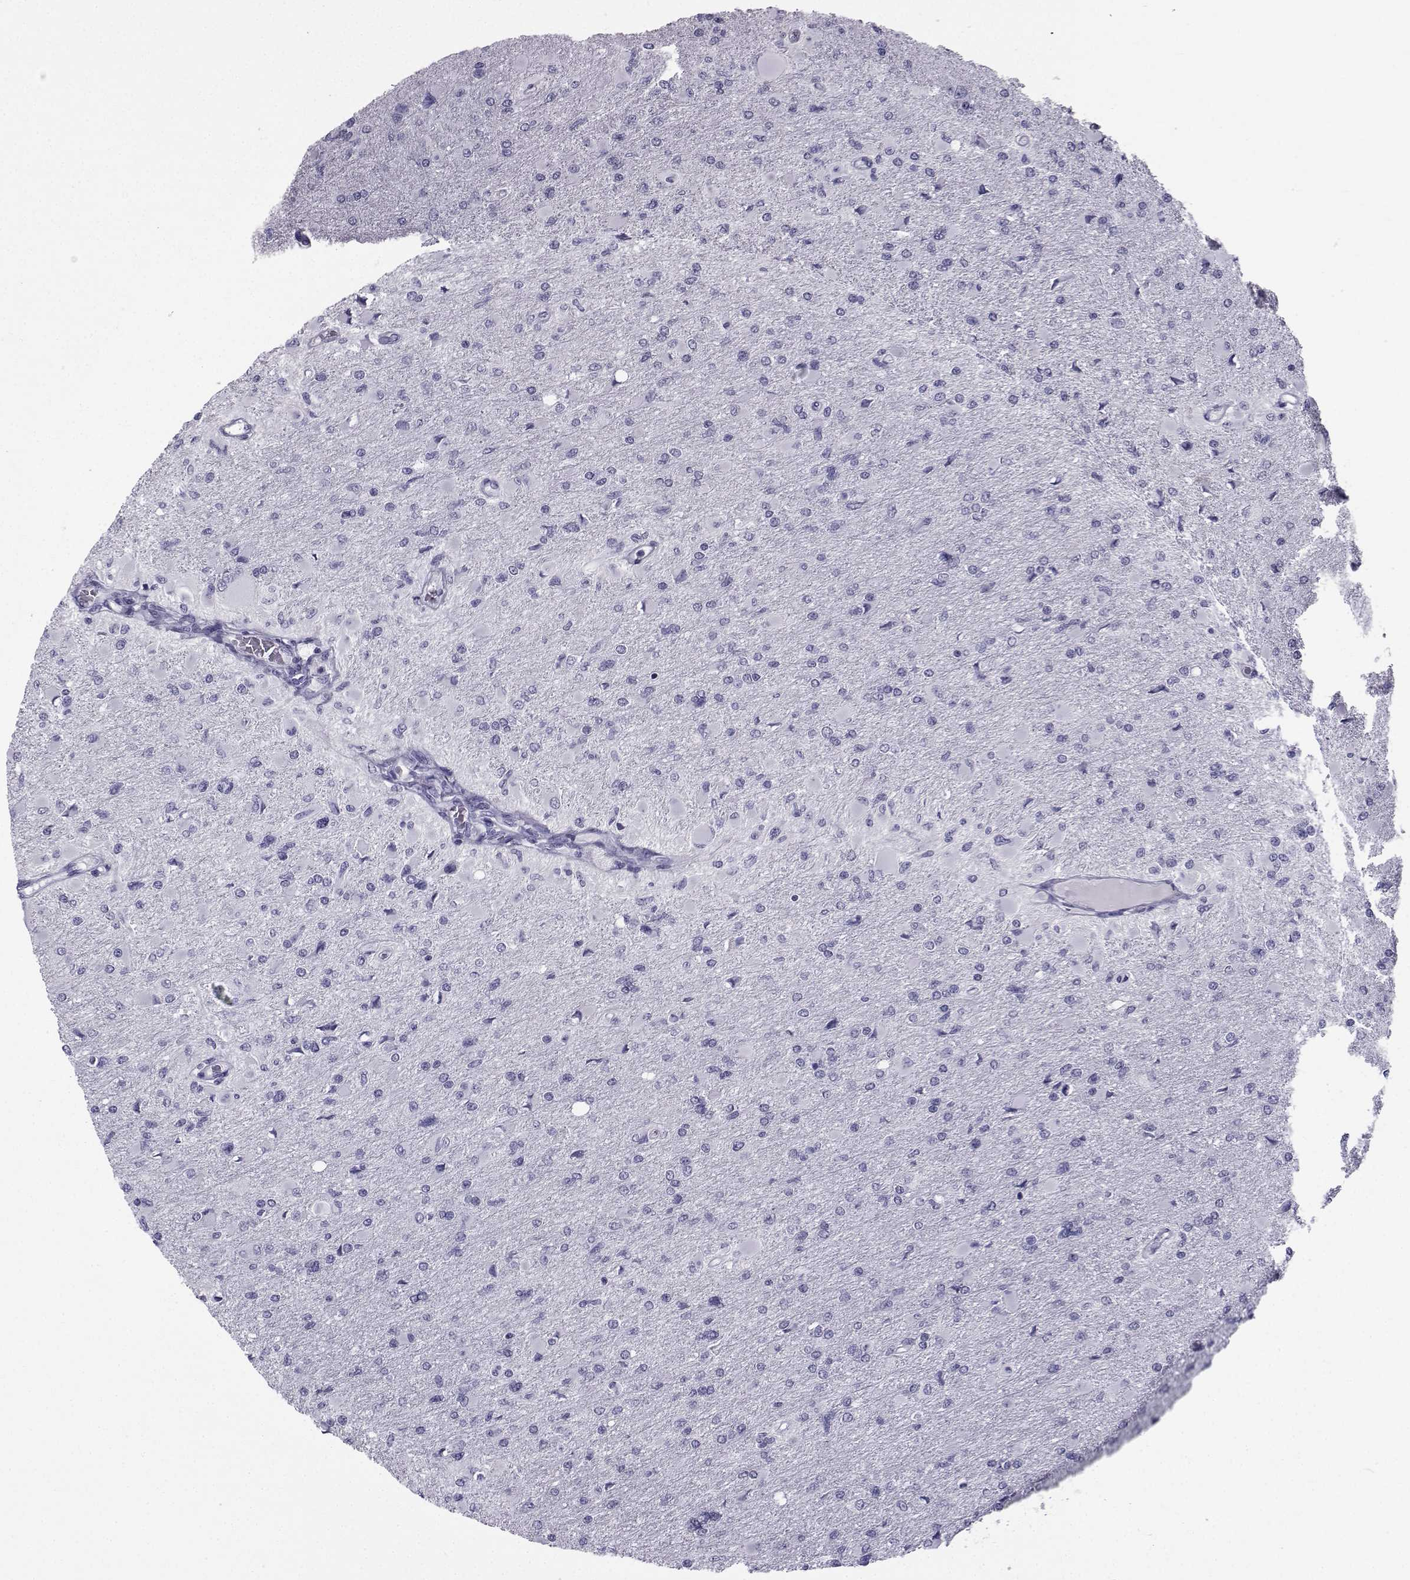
{"staining": {"intensity": "negative", "quantity": "none", "location": "none"}, "tissue": "glioma", "cell_type": "Tumor cells", "image_type": "cancer", "snomed": [{"axis": "morphology", "description": "Glioma, malignant, High grade"}, {"axis": "topography", "description": "Cerebral cortex"}], "caption": "Malignant glioma (high-grade) stained for a protein using immunohistochemistry (IHC) demonstrates no expression tumor cells.", "gene": "SPANXD", "patient": {"sex": "female", "age": 36}}